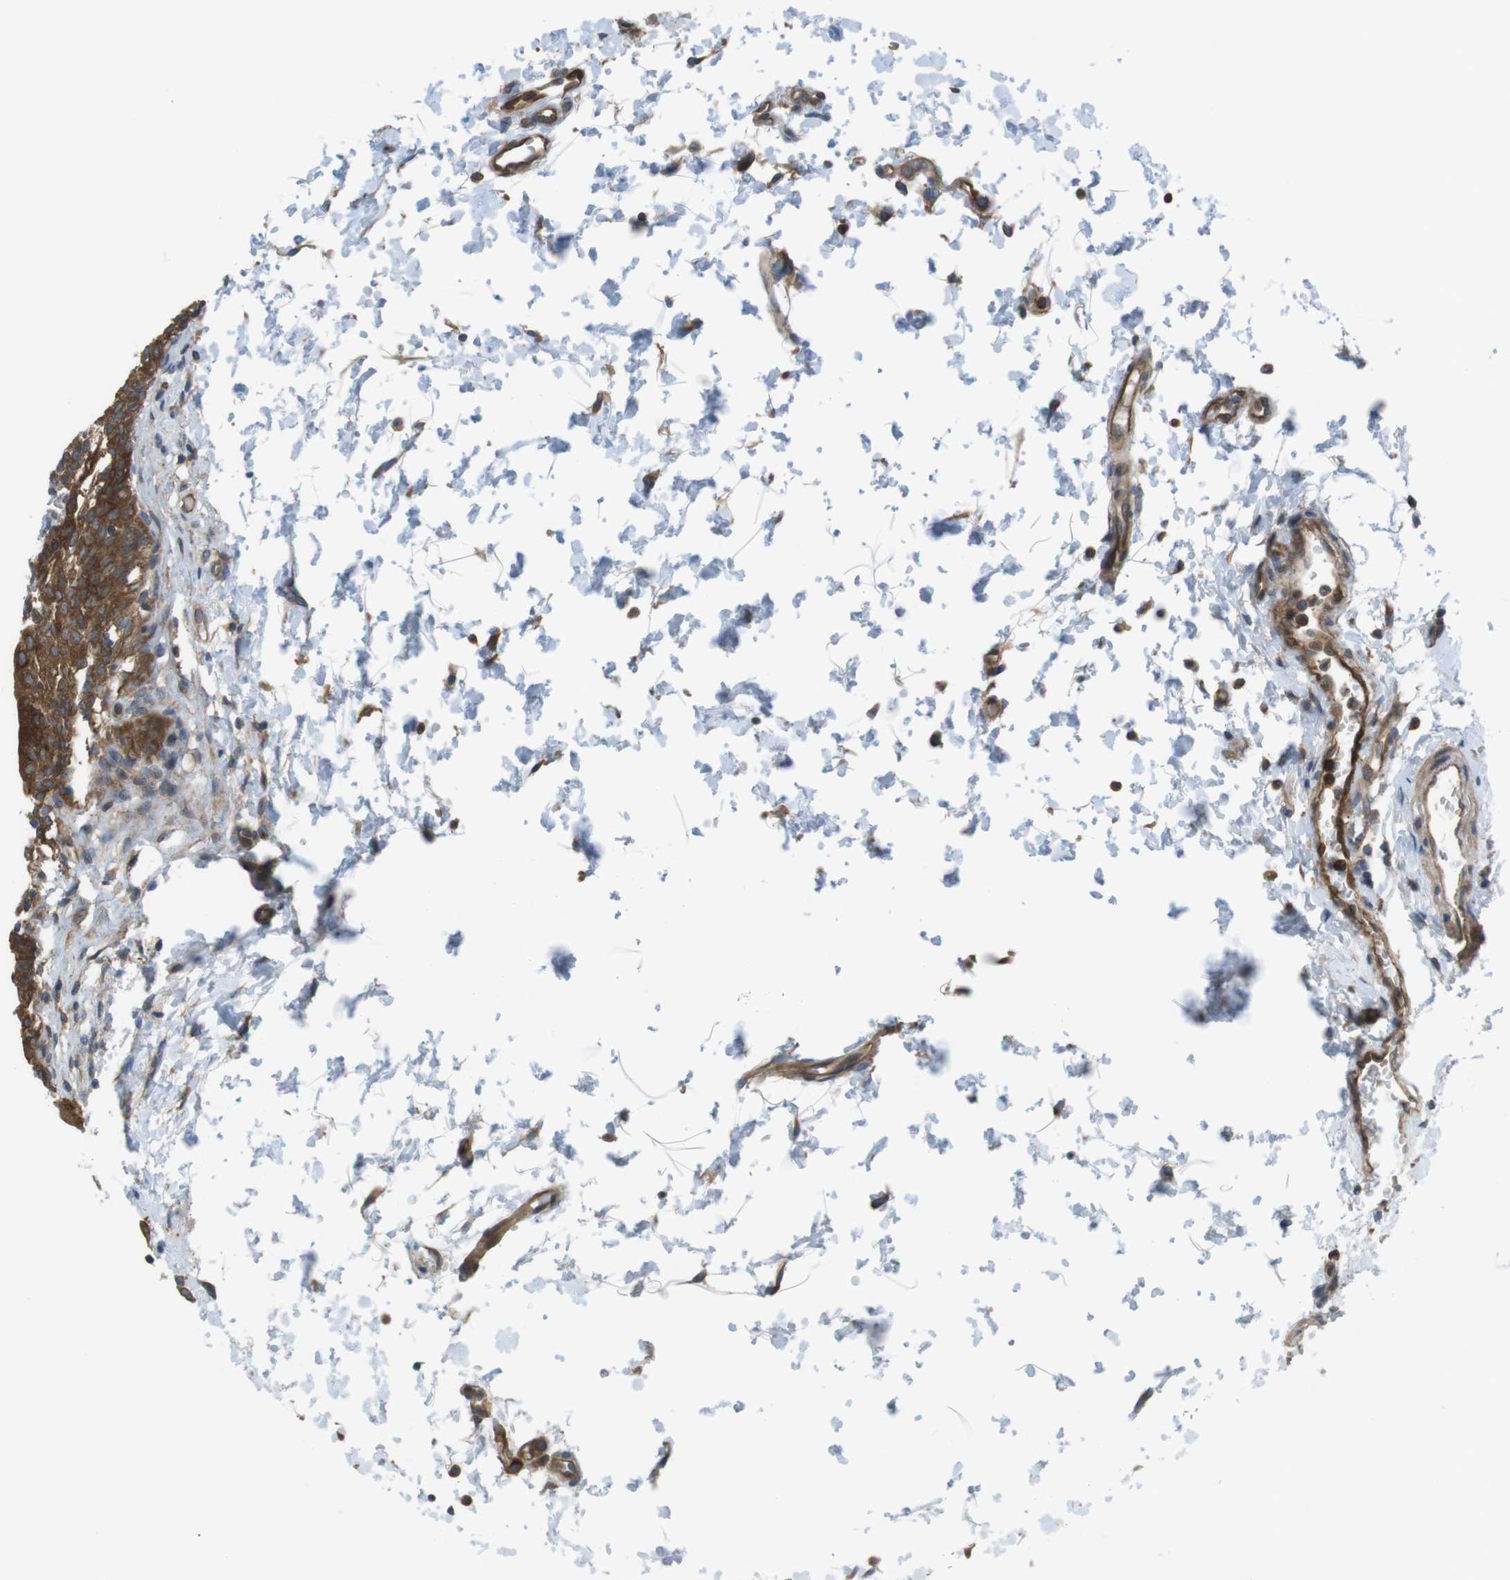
{"staining": {"intensity": "moderate", "quantity": ">75%", "location": "cytoplasmic/membranous"}, "tissue": "urinary bladder", "cell_type": "Urothelial cells", "image_type": "normal", "snomed": [{"axis": "morphology", "description": "Normal tissue, NOS"}, {"axis": "topography", "description": "Urinary bladder"}], "caption": "Protein expression by immunohistochemistry (IHC) displays moderate cytoplasmic/membranous positivity in approximately >75% of urothelial cells in normal urinary bladder. The staining was performed using DAB (3,3'-diaminobenzidine), with brown indicating positive protein expression. Nuclei are stained blue with hematoxylin.", "gene": "MTHFD1L", "patient": {"sex": "male", "age": 55}}